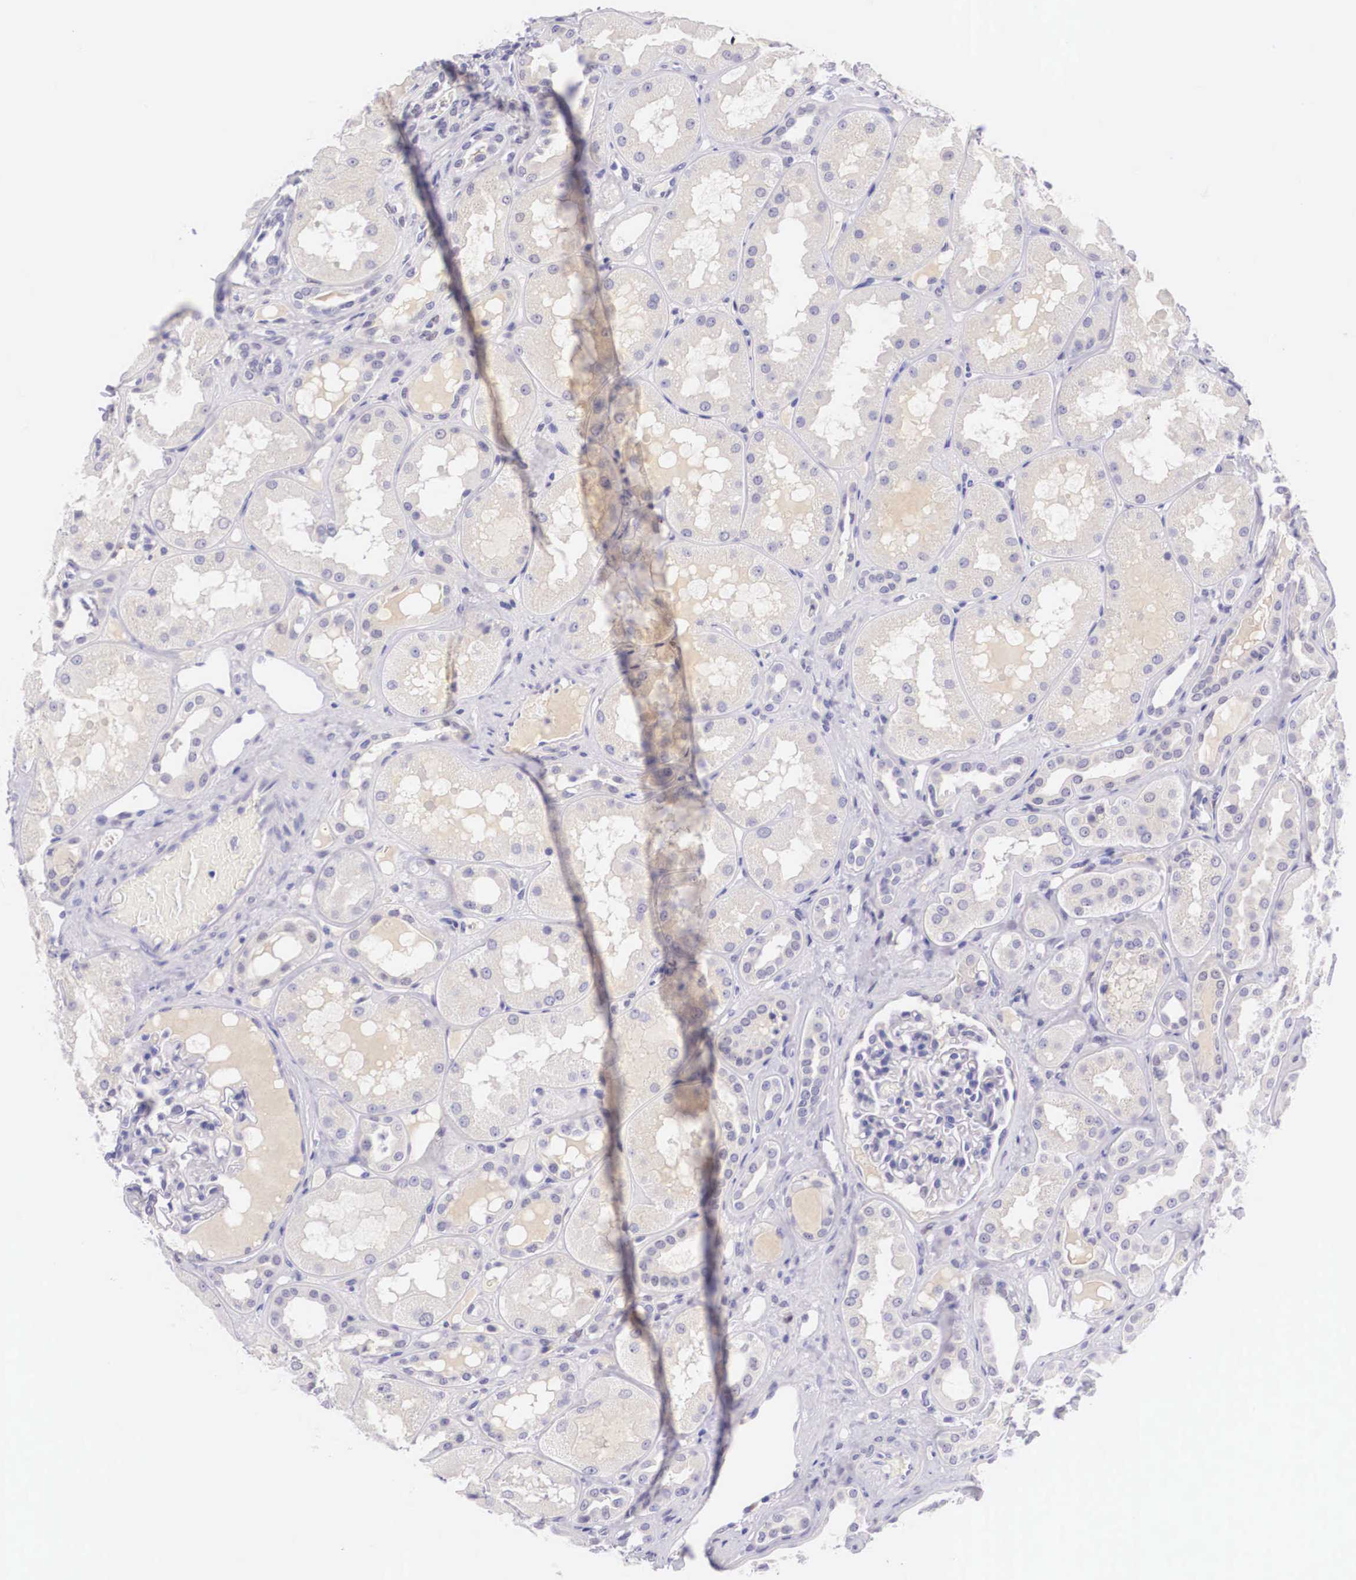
{"staining": {"intensity": "negative", "quantity": "none", "location": "none"}, "tissue": "kidney", "cell_type": "Cells in glomeruli", "image_type": "normal", "snomed": [{"axis": "morphology", "description": "Normal tissue, NOS"}, {"axis": "topography", "description": "Kidney"}], "caption": "Immunohistochemistry (IHC) image of benign kidney: human kidney stained with DAB shows no significant protein positivity in cells in glomeruli.", "gene": "BCL6", "patient": {"sex": "male", "age": 36}}